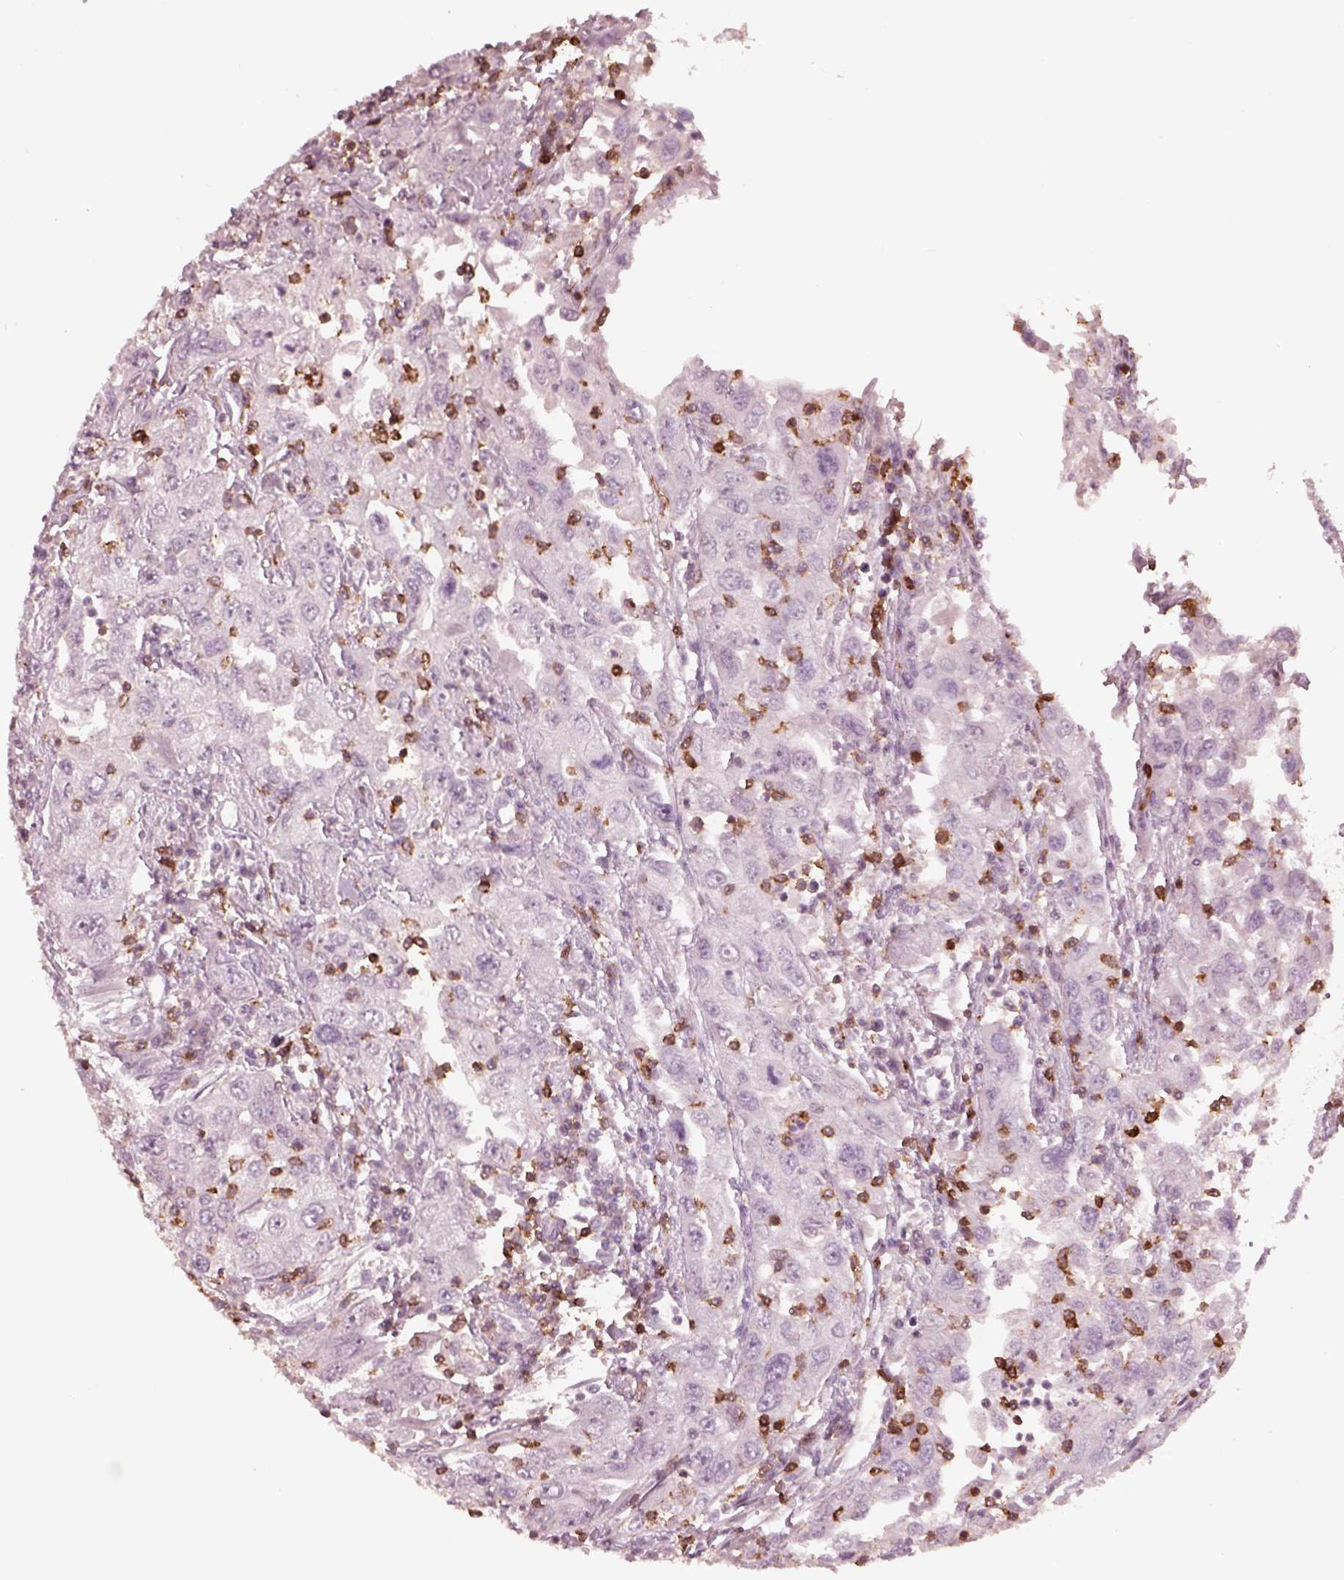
{"staining": {"intensity": "negative", "quantity": "none", "location": "none"}, "tissue": "urothelial cancer", "cell_type": "Tumor cells", "image_type": "cancer", "snomed": [{"axis": "morphology", "description": "Urothelial carcinoma, High grade"}, {"axis": "topography", "description": "Urinary bladder"}], "caption": "A micrograph of human urothelial cancer is negative for staining in tumor cells. (Immunohistochemistry, brightfield microscopy, high magnification).", "gene": "PDCD1", "patient": {"sex": "male", "age": 76}}